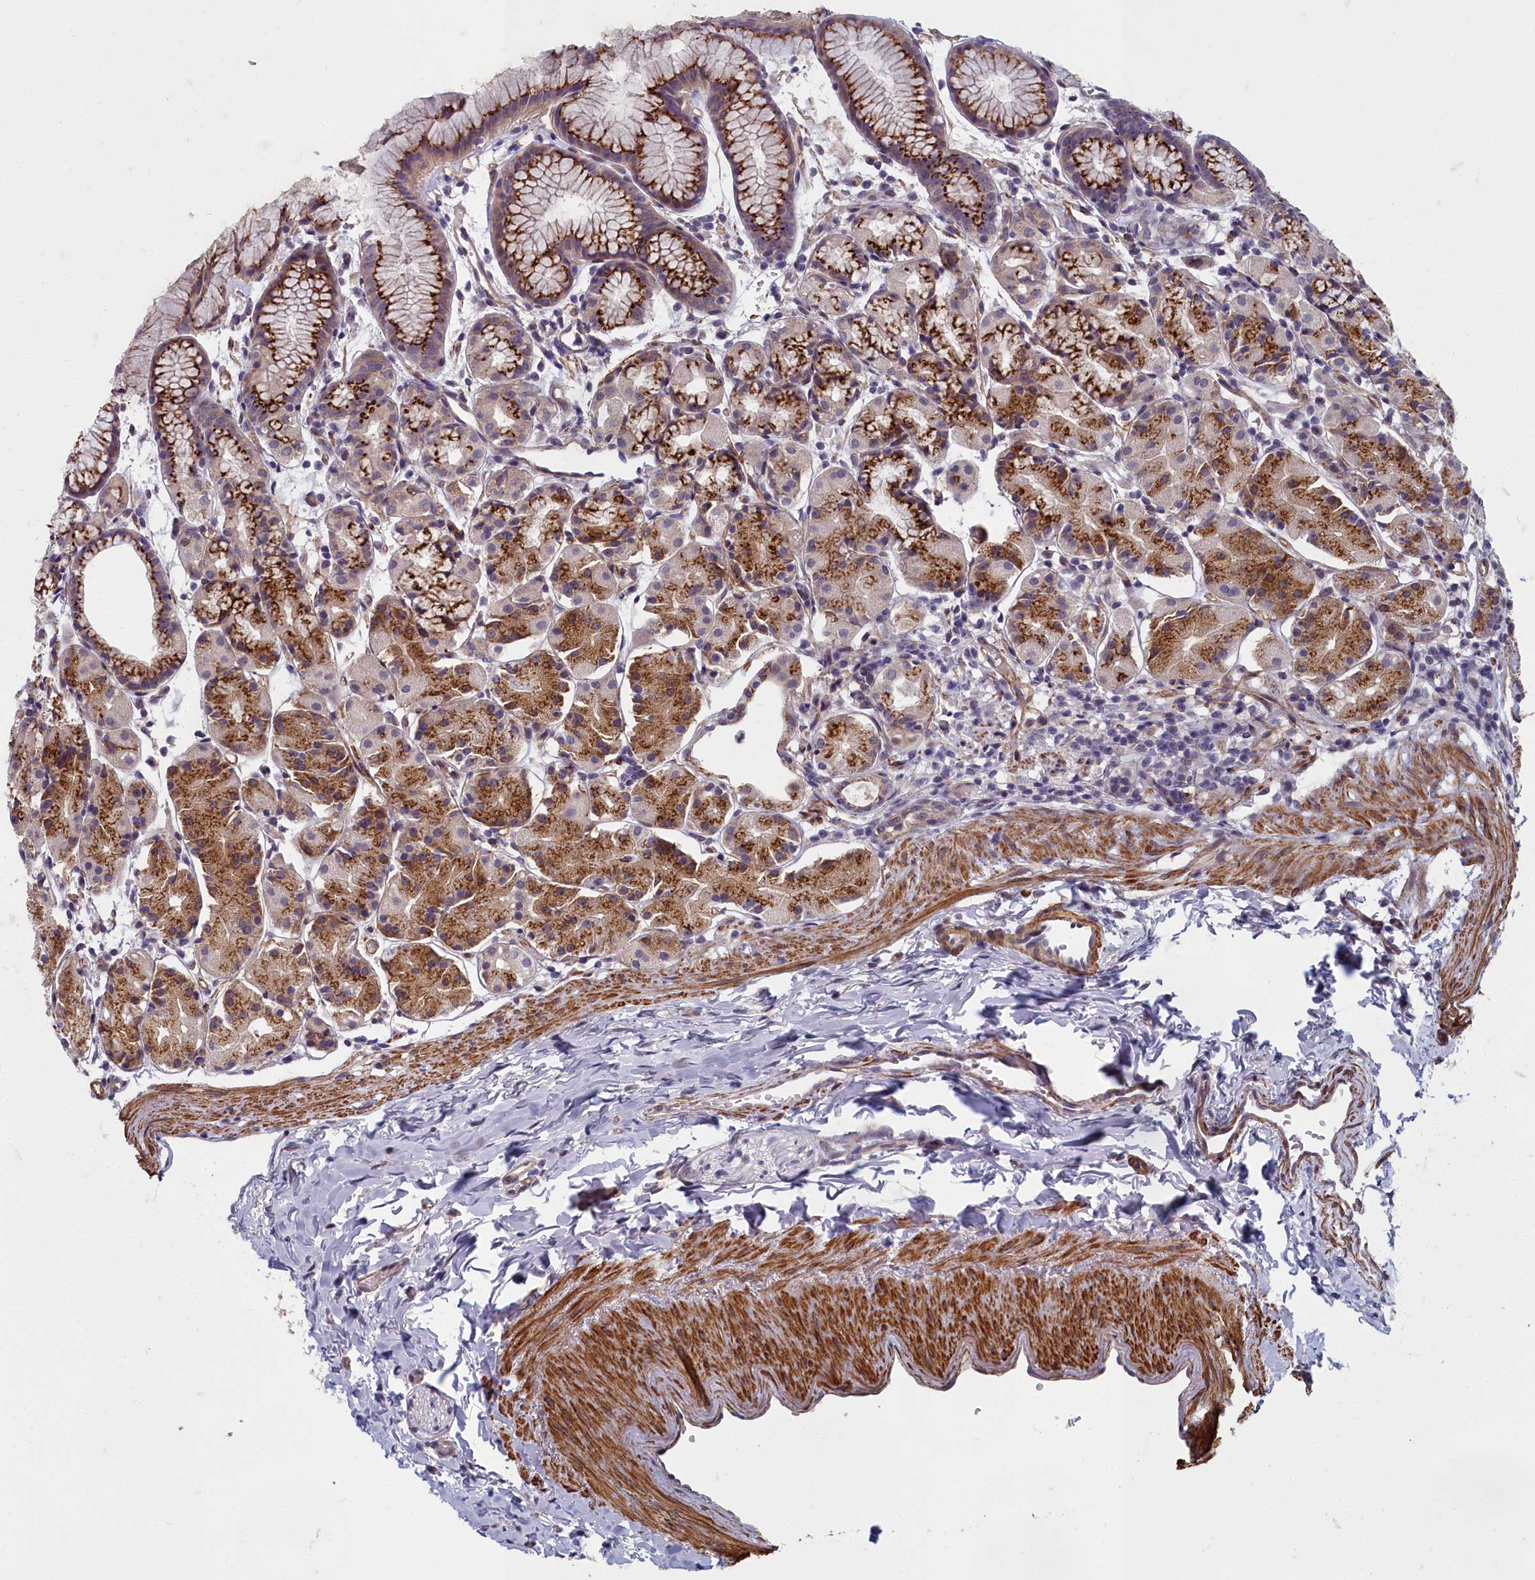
{"staining": {"intensity": "strong", "quantity": ">75%", "location": "cytoplasmic/membranous"}, "tissue": "stomach", "cell_type": "Glandular cells", "image_type": "normal", "snomed": [{"axis": "morphology", "description": "Normal tissue, NOS"}, {"axis": "topography", "description": "Stomach, upper"}], "caption": "Protein expression analysis of normal stomach displays strong cytoplasmic/membranous expression in approximately >75% of glandular cells.", "gene": "ZNF626", "patient": {"sex": "male", "age": 47}}